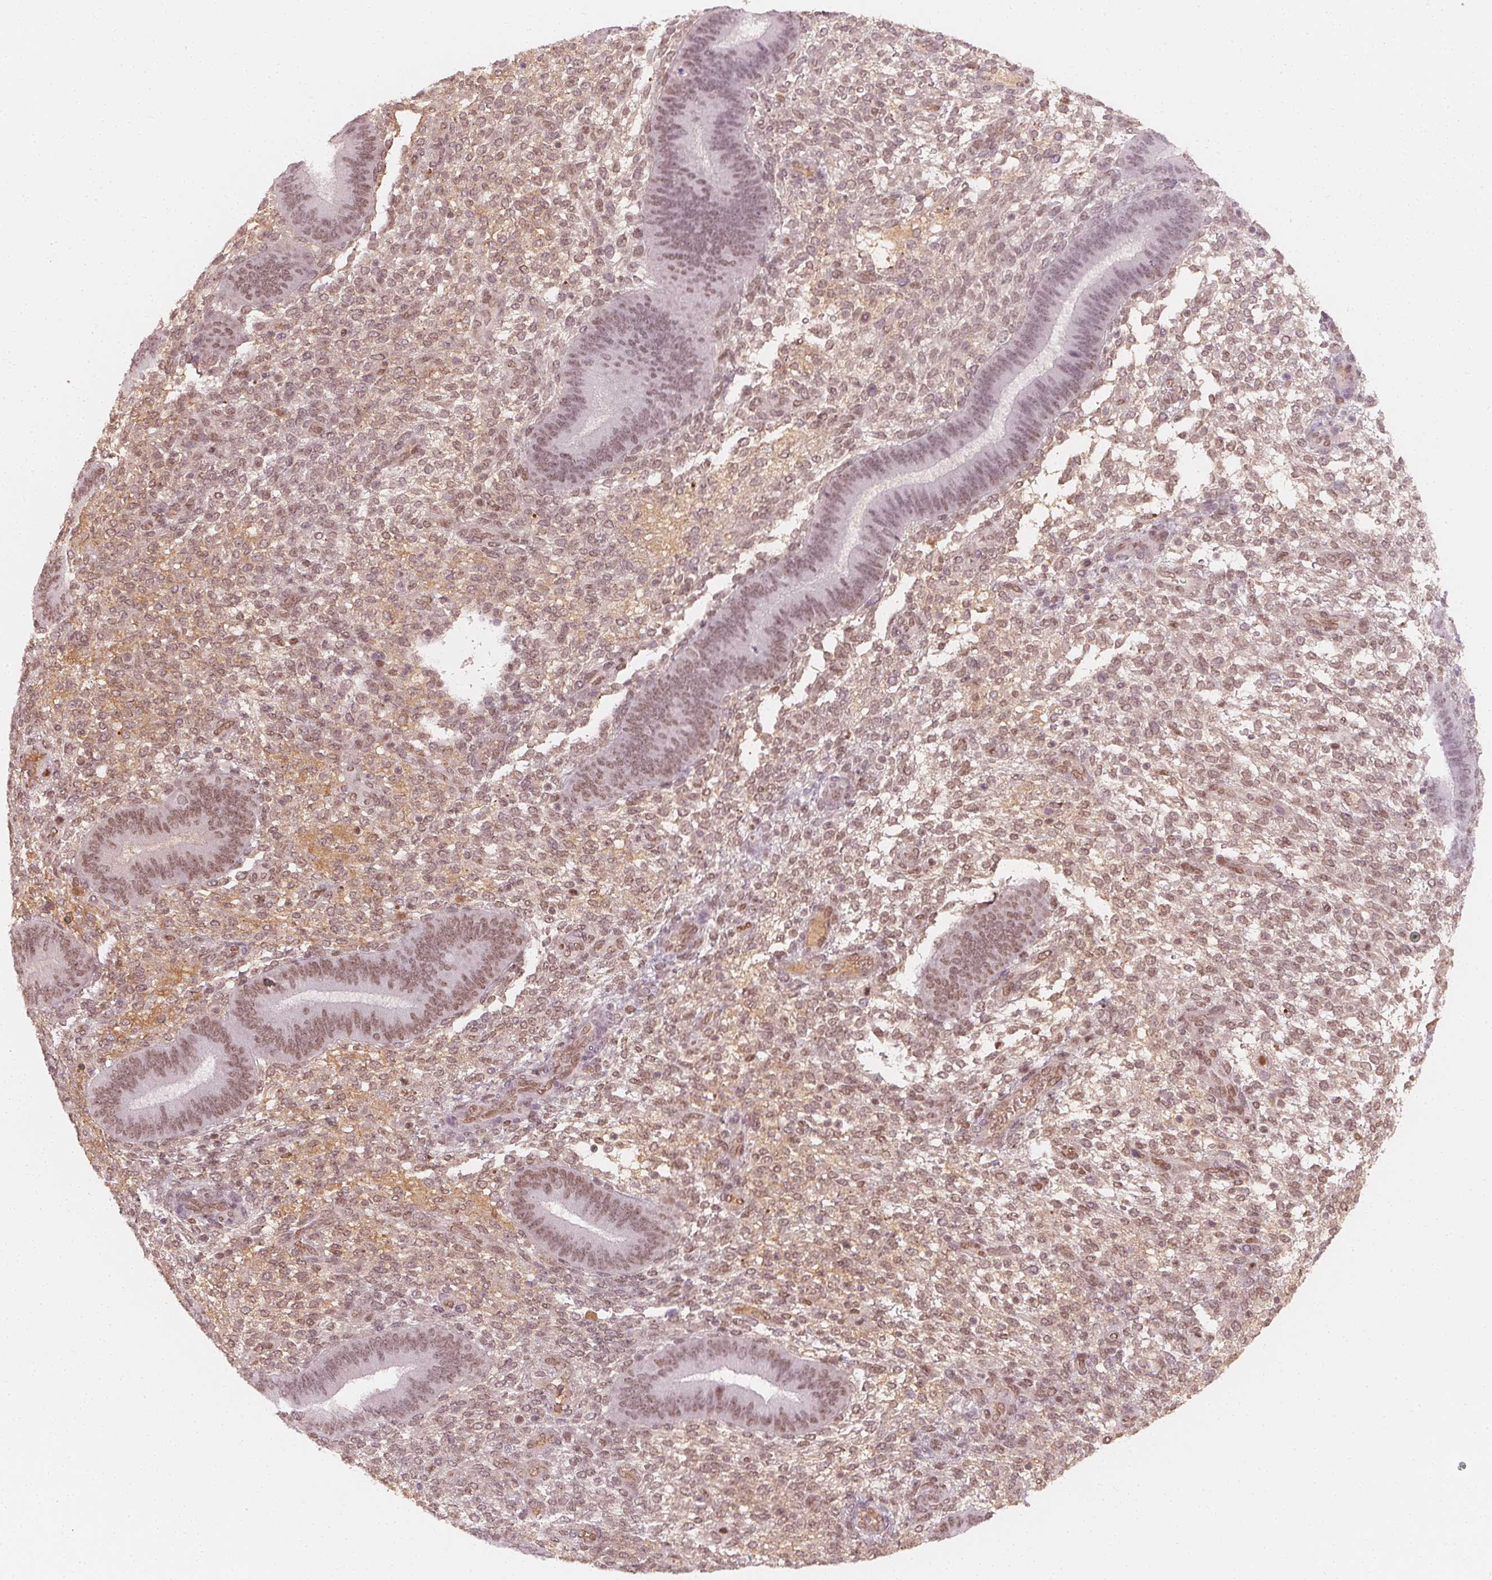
{"staining": {"intensity": "moderate", "quantity": "25%-75%", "location": "nuclear"}, "tissue": "endometrium", "cell_type": "Cells in endometrial stroma", "image_type": "normal", "snomed": [{"axis": "morphology", "description": "Normal tissue, NOS"}, {"axis": "topography", "description": "Endometrium"}], "caption": "Immunohistochemical staining of normal human endometrium displays 25%-75% levels of moderate nuclear protein staining in about 25%-75% of cells in endometrial stroma.", "gene": "AFM", "patient": {"sex": "female", "age": 39}}